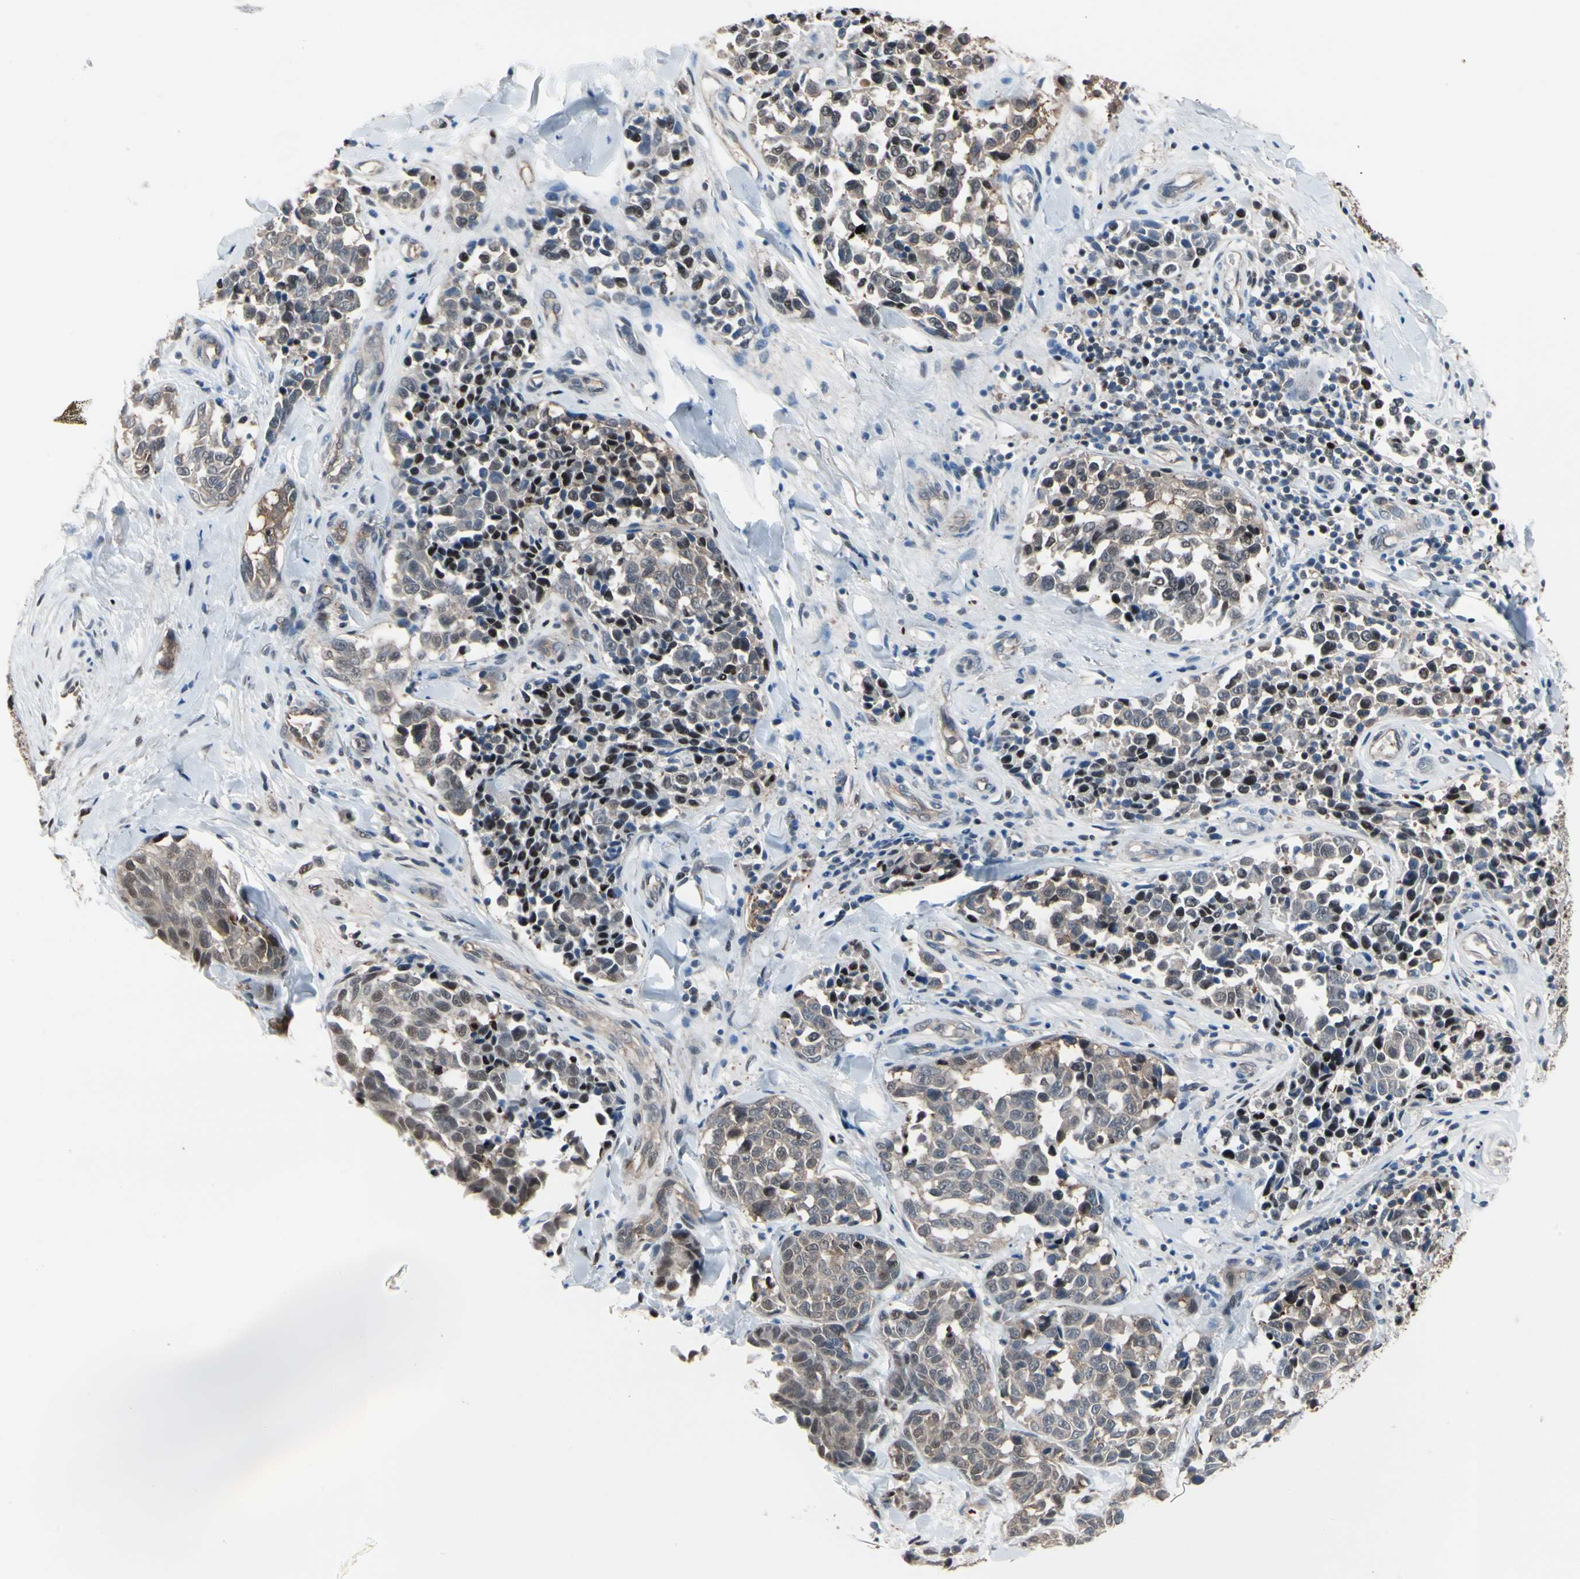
{"staining": {"intensity": "weak", "quantity": ">75%", "location": "cytoplasmic/membranous,nuclear"}, "tissue": "melanoma", "cell_type": "Tumor cells", "image_type": "cancer", "snomed": [{"axis": "morphology", "description": "Malignant melanoma, NOS"}, {"axis": "topography", "description": "Skin"}], "caption": "Weak cytoplasmic/membranous and nuclear protein staining is seen in about >75% of tumor cells in melanoma. (DAB IHC, brown staining for protein, blue staining for nuclei).", "gene": "PSMA2", "patient": {"sex": "female", "age": 64}}